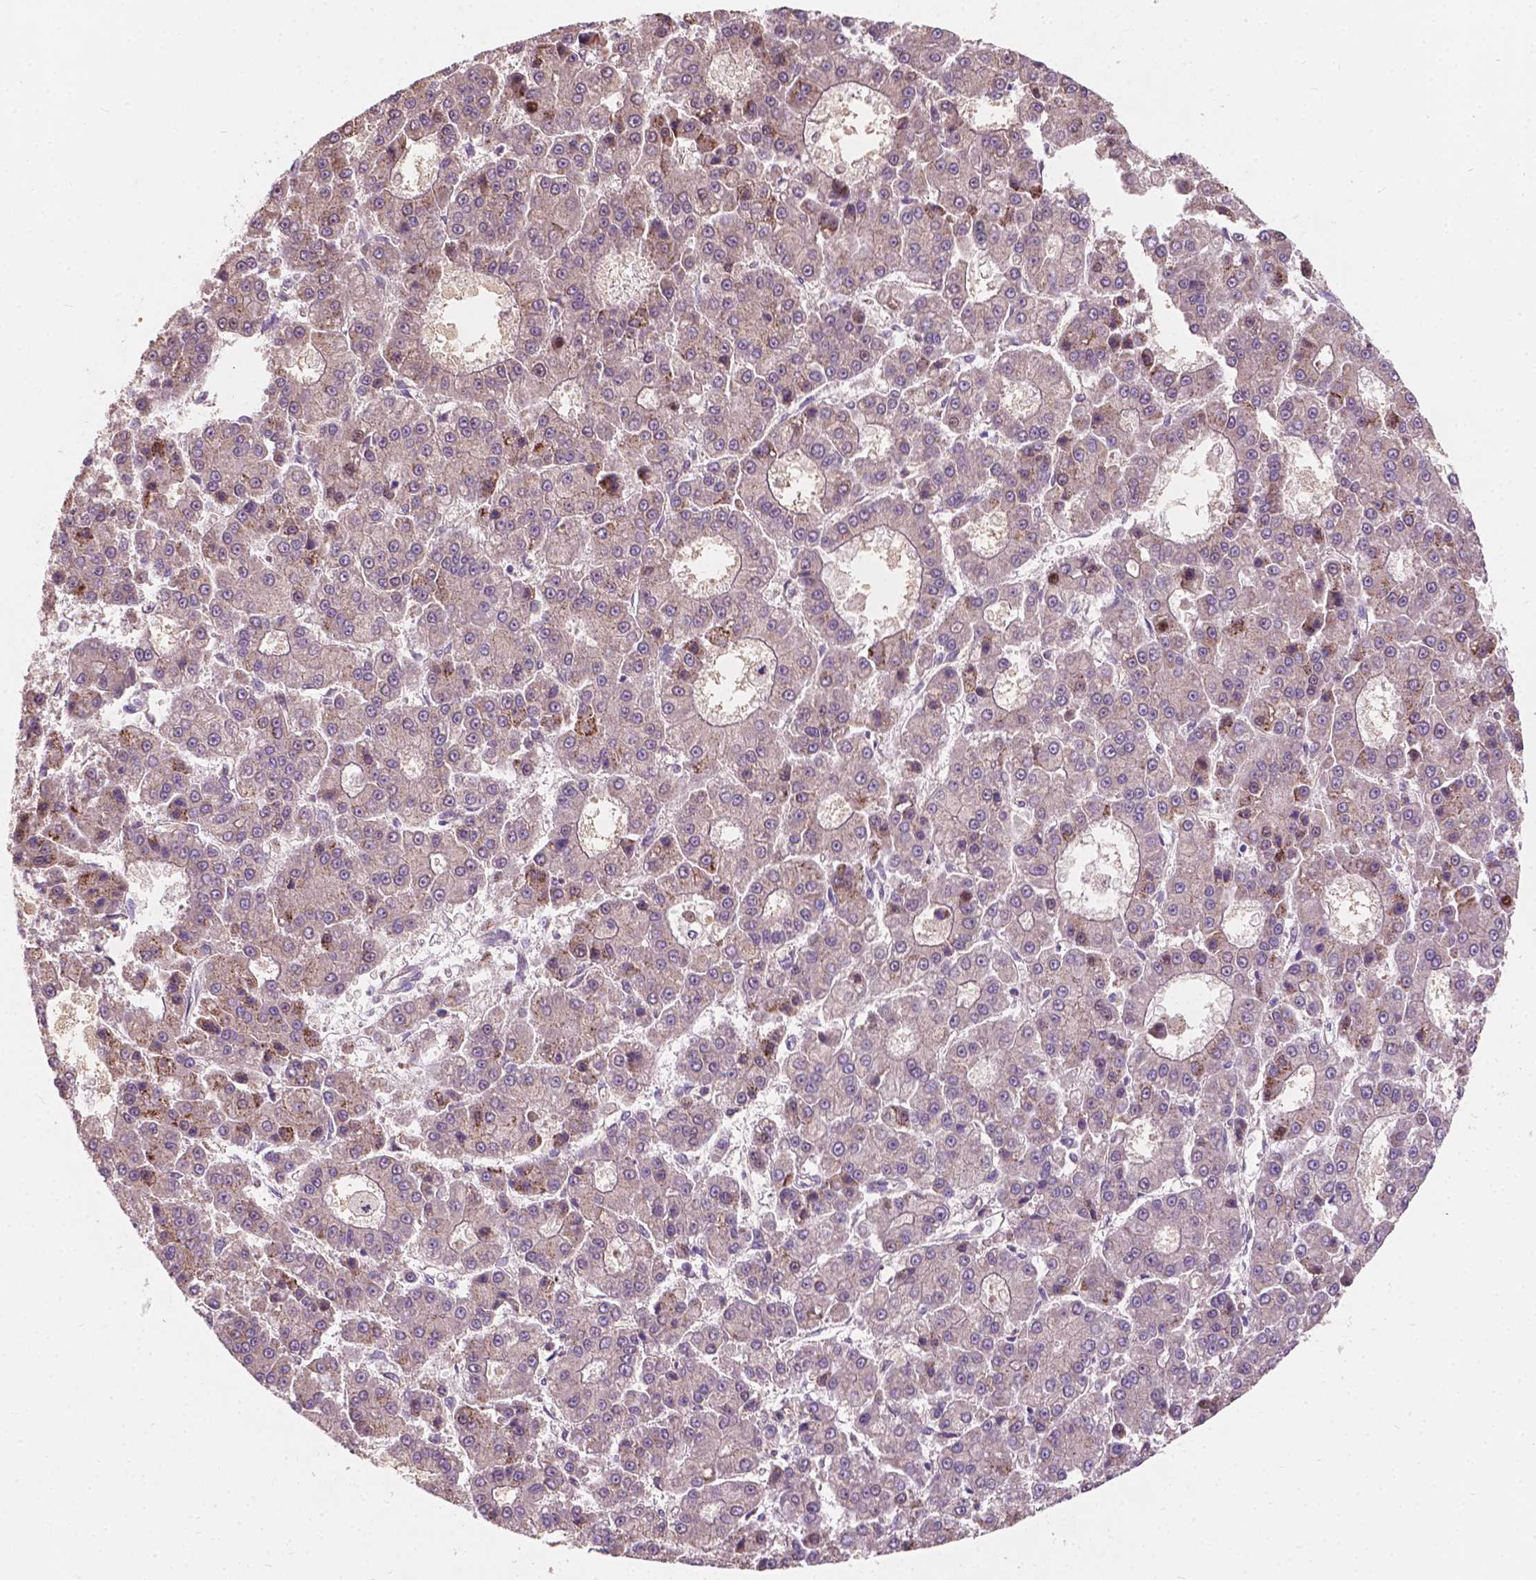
{"staining": {"intensity": "moderate", "quantity": "<25%", "location": "cytoplasmic/membranous"}, "tissue": "liver cancer", "cell_type": "Tumor cells", "image_type": "cancer", "snomed": [{"axis": "morphology", "description": "Carcinoma, Hepatocellular, NOS"}, {"axis": "topography", "description": "Liver"}], "caption": "There is low levels of moderate cytoplasmic/membranous staining in tumor cells of hepatocellular carcinoma (liver), as demonstrated by immunohistochemical staining (brown color).", "gene": "DUSP16", "patient": {"sex": "male", "age": 70}}